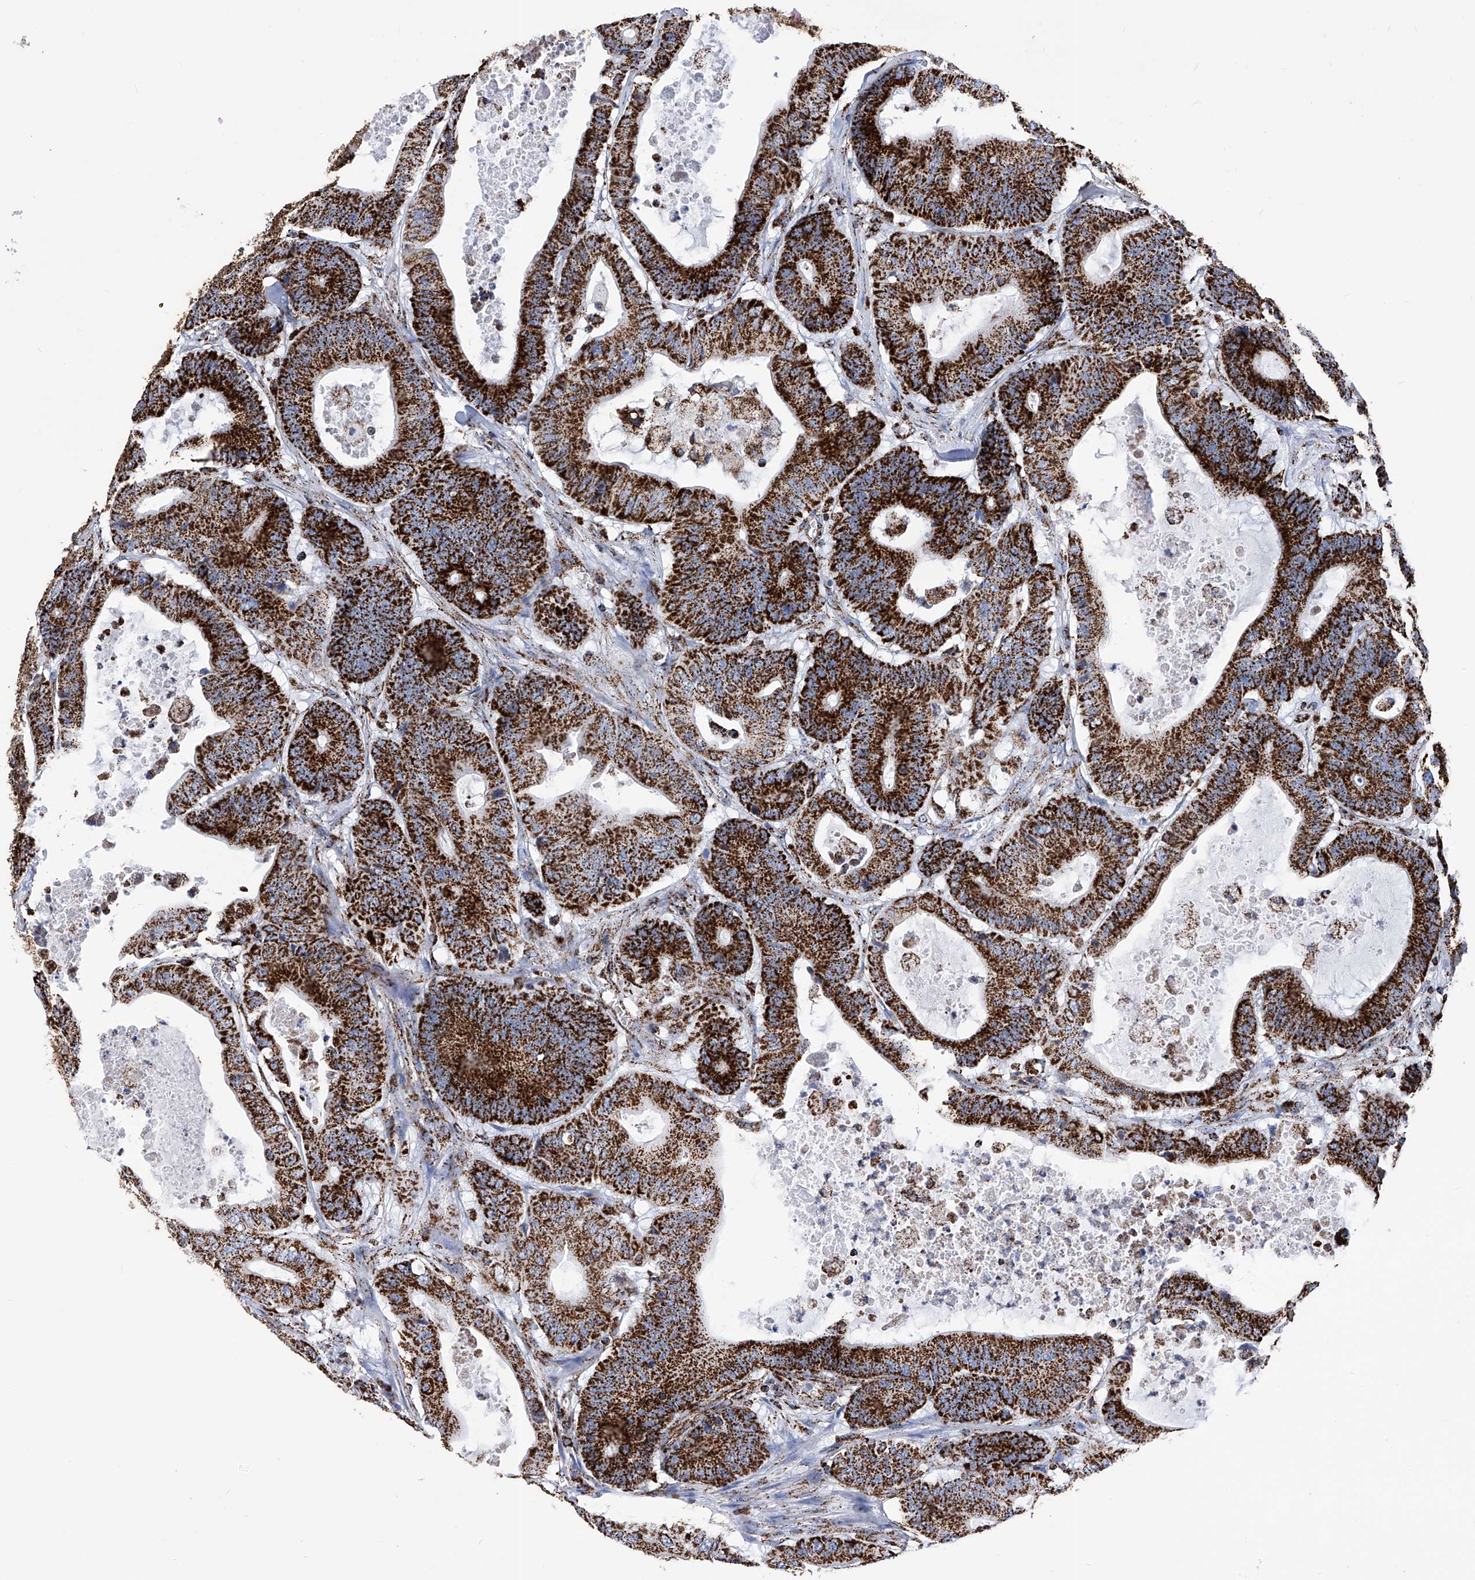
{"staining": {"intensity": "strong", "quantity": ">75%", "location": "cytoplasmic/membranous"}, "tissue": "colorectal cancer", "cell_type": "Tumor cells", "image_type": "cancer", "snomed": [{"axis": "morphology", "description": "Adenocarcinoma, NOS"}, {"axis": "topography", "description": "Colon"}], "caption": "IHC photomicrograph of adenocarcinoma (colorectal) stained for a protein (brown), which displays high levels of strong cytoplasmic/membranous positivity in about >75% of tumor cells.", "gene": "ATP5PF", "patient": {"sex": "female", "age": 84}}